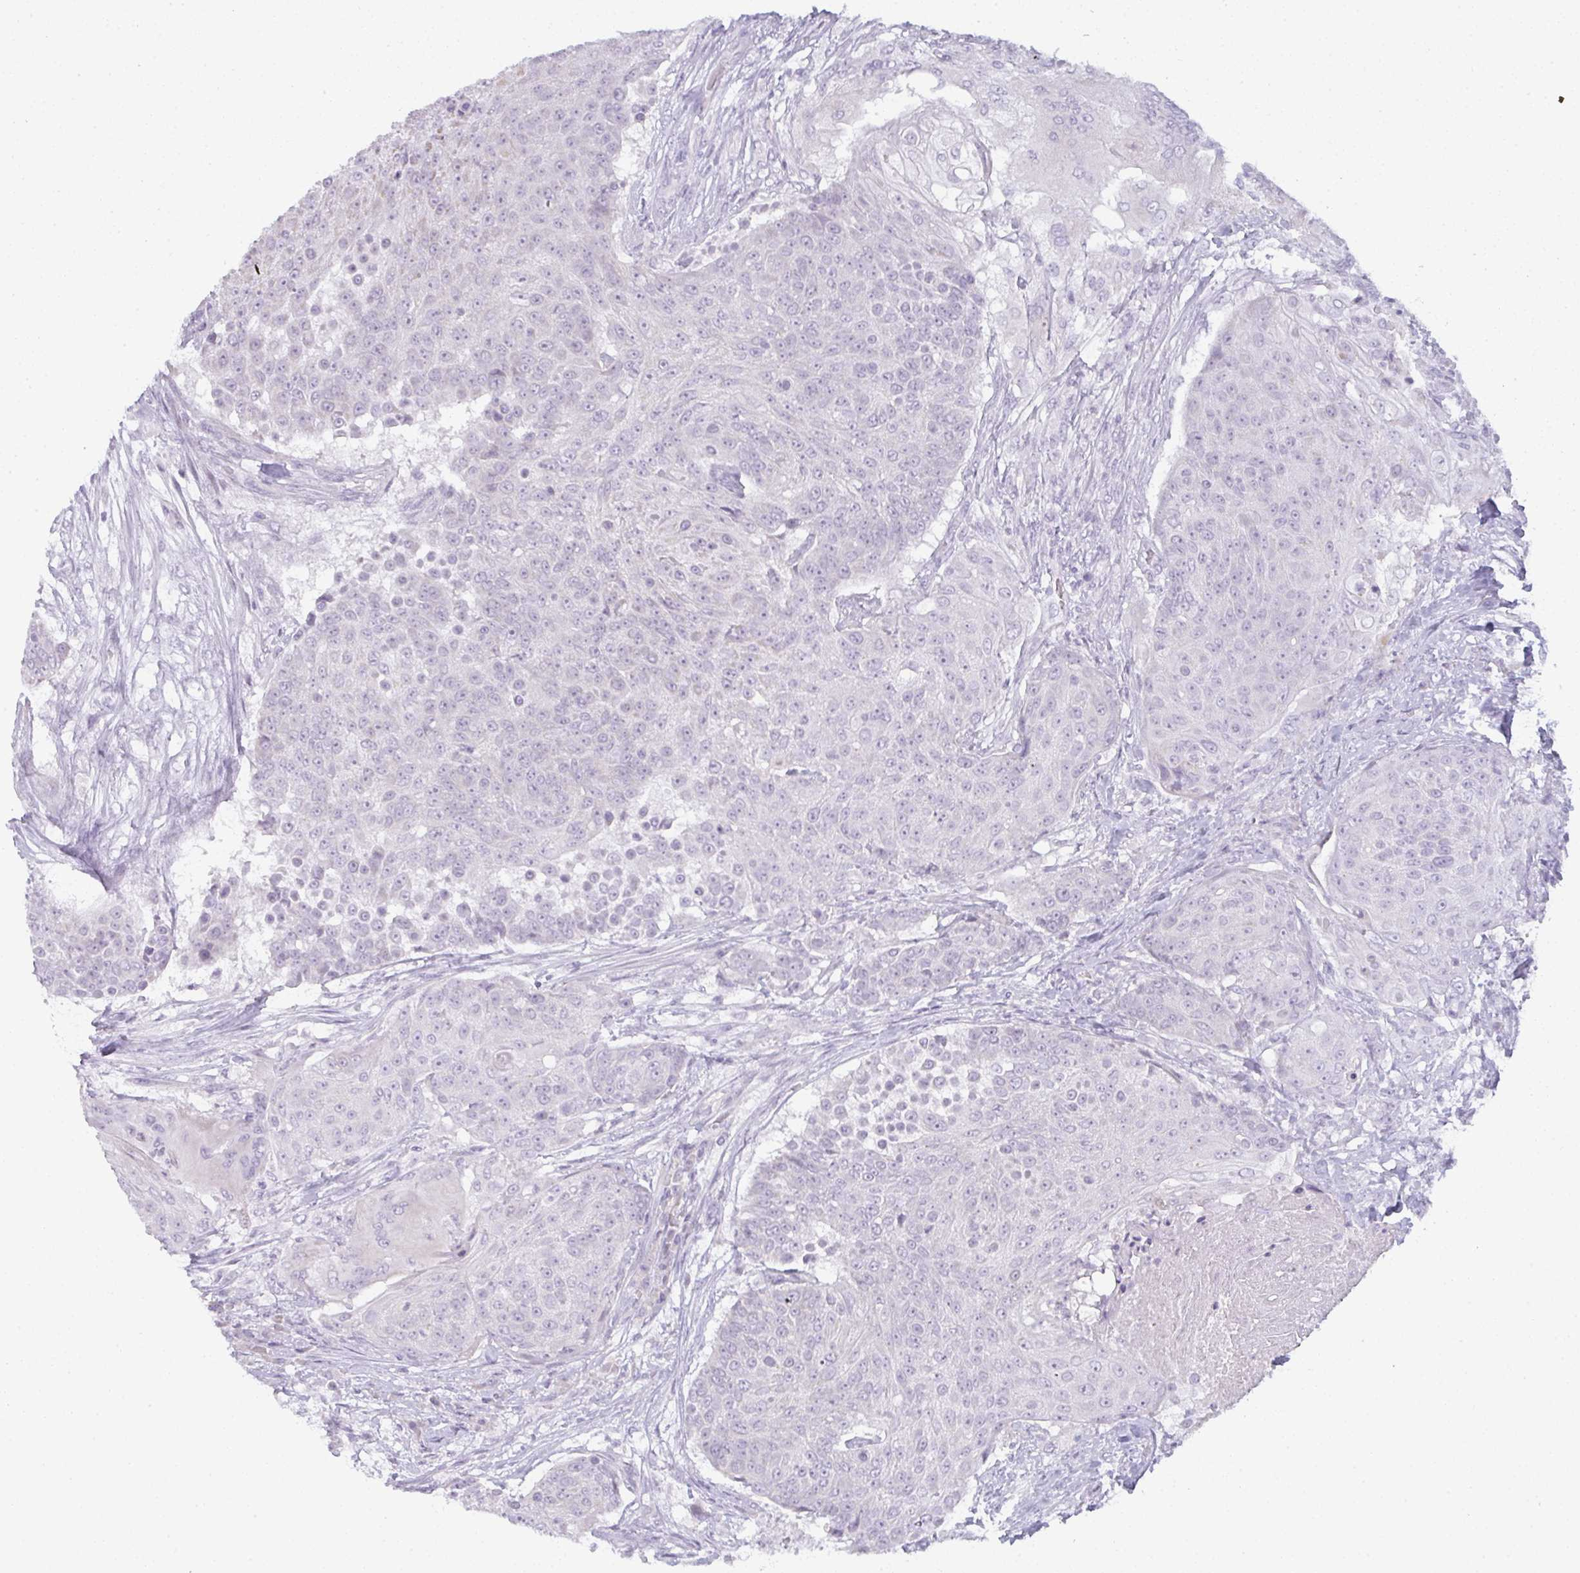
{"staining": {"intensity": "negative", "quantity": "none", "location": "none"}, "tissue": "urothelial cancer", "cell_type": "Tumor cells", "image_type": "cancer", "snomed": [{"axis": "morphology", "description": "Urothelial carcinoma, High grade"}, {"axis": "topography", "description": "Urinary bladder"}], "caption": "DAB immunohistochemical staining of urothelial cancer shows no significant expression in tumor cells. Nuclei are stained in blue.", "gene": "SIRPB2", "patient": {"sex": "female", "age": 63}}